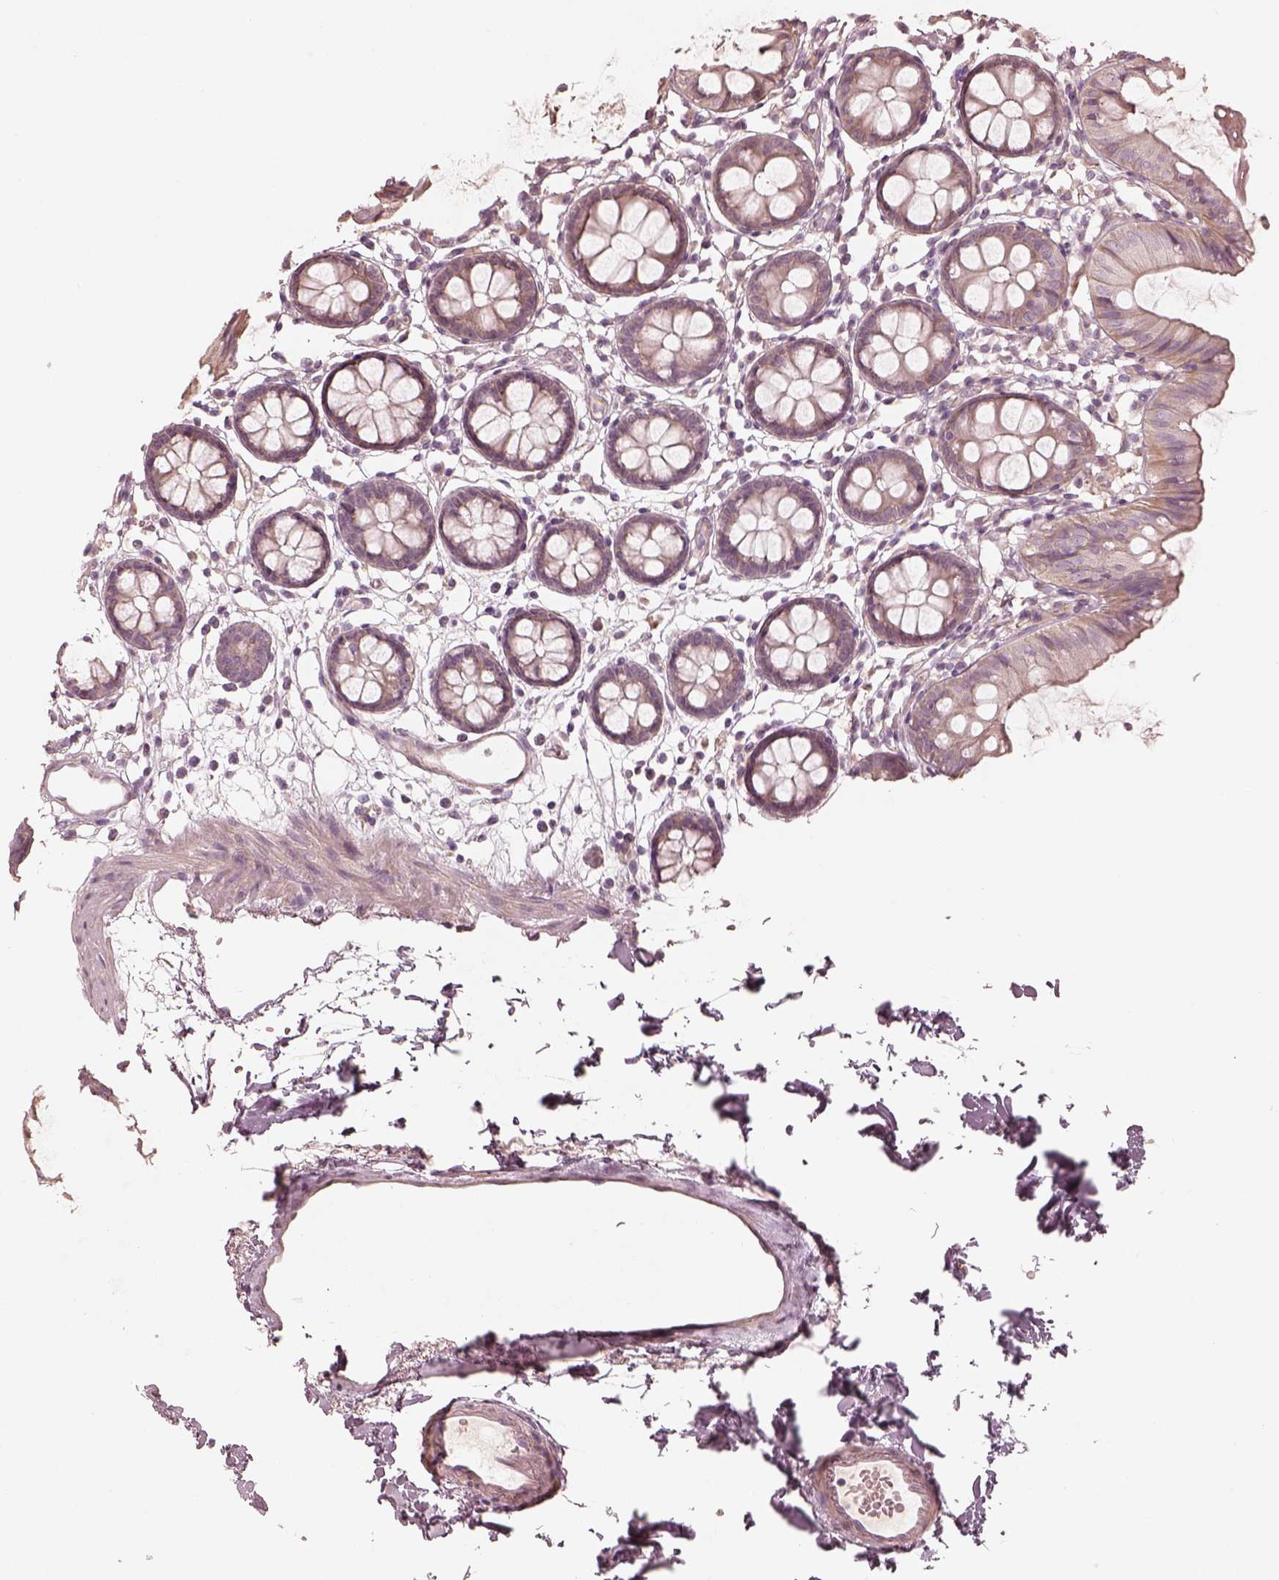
{"staining": {"intensity": "negative", "quantity": "none", "location": "none"}, "tissue": "colon", "cell_type": "Endothelial cells", "image_type": "normal", "snomed": [{"axis": "morphology", "description": "Normal tissue, NOS"}, {"axis": "topography", "description": "Colon"}], "caption": "An immunohistochemistry image of unremarkable colon is shown. There is no staining in endothelial cells of colon. The staining is performed using DAB (3,3'-diaminobenzidine) brown chromogen with nuclei counter-stained in using hematoxylin.", "gene": "KCNJ9", "patient": {"sex": "female", "age": 84}}